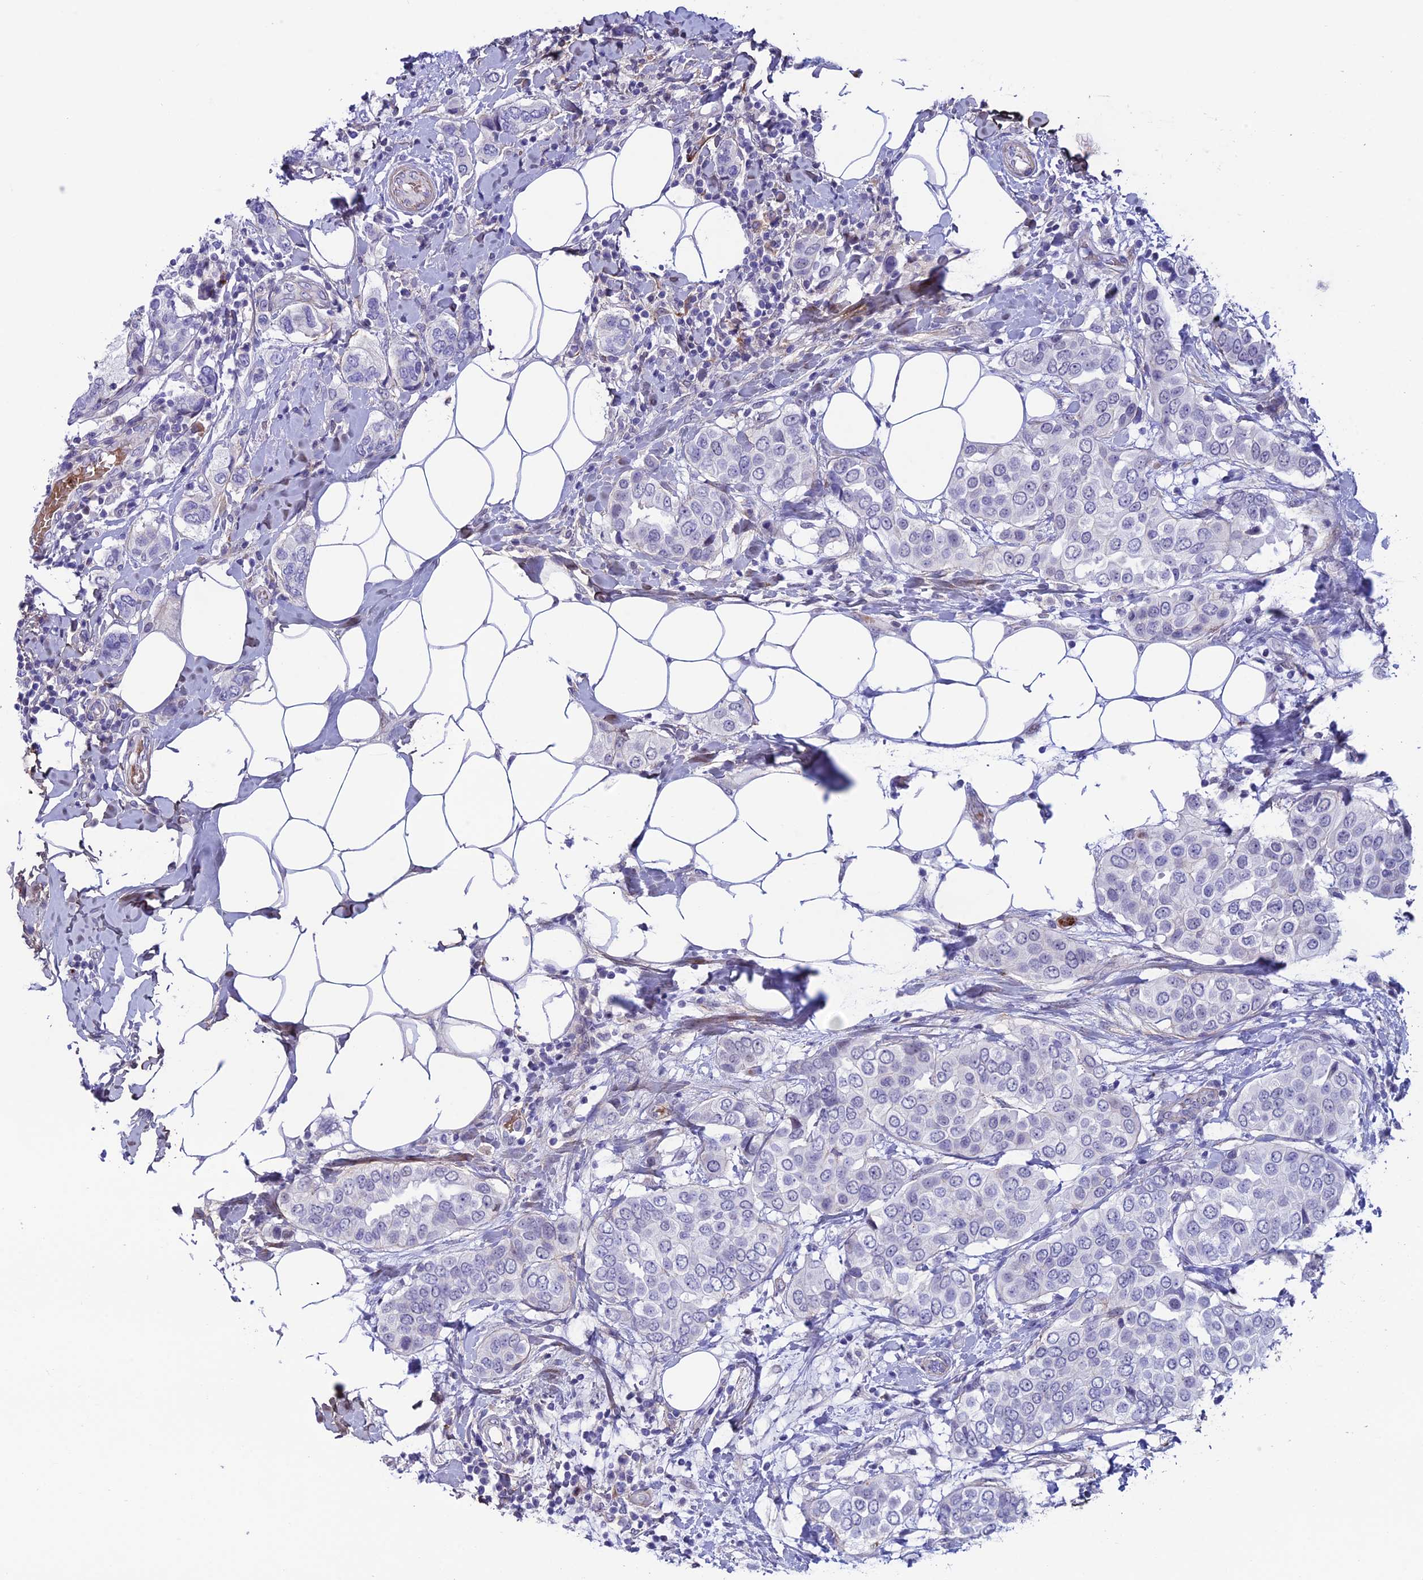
{"staining": {"intensity": "negative", "quantity": "none", "location": "none"}, "tissue": "breast cancer", "cell_type": "Tumor cells", "image_type": "cancer", "snomed": [{"axis": "morphology", "description": "Lobular carcinoma"}, {"axis": "topography", "description": "Breast"}], "caption": "Tumor cells show no significant positivity in breast cancer (lobular carcinoma).", "gene": "COL6A6", "patient": {"sex": "female", "age": 51}}